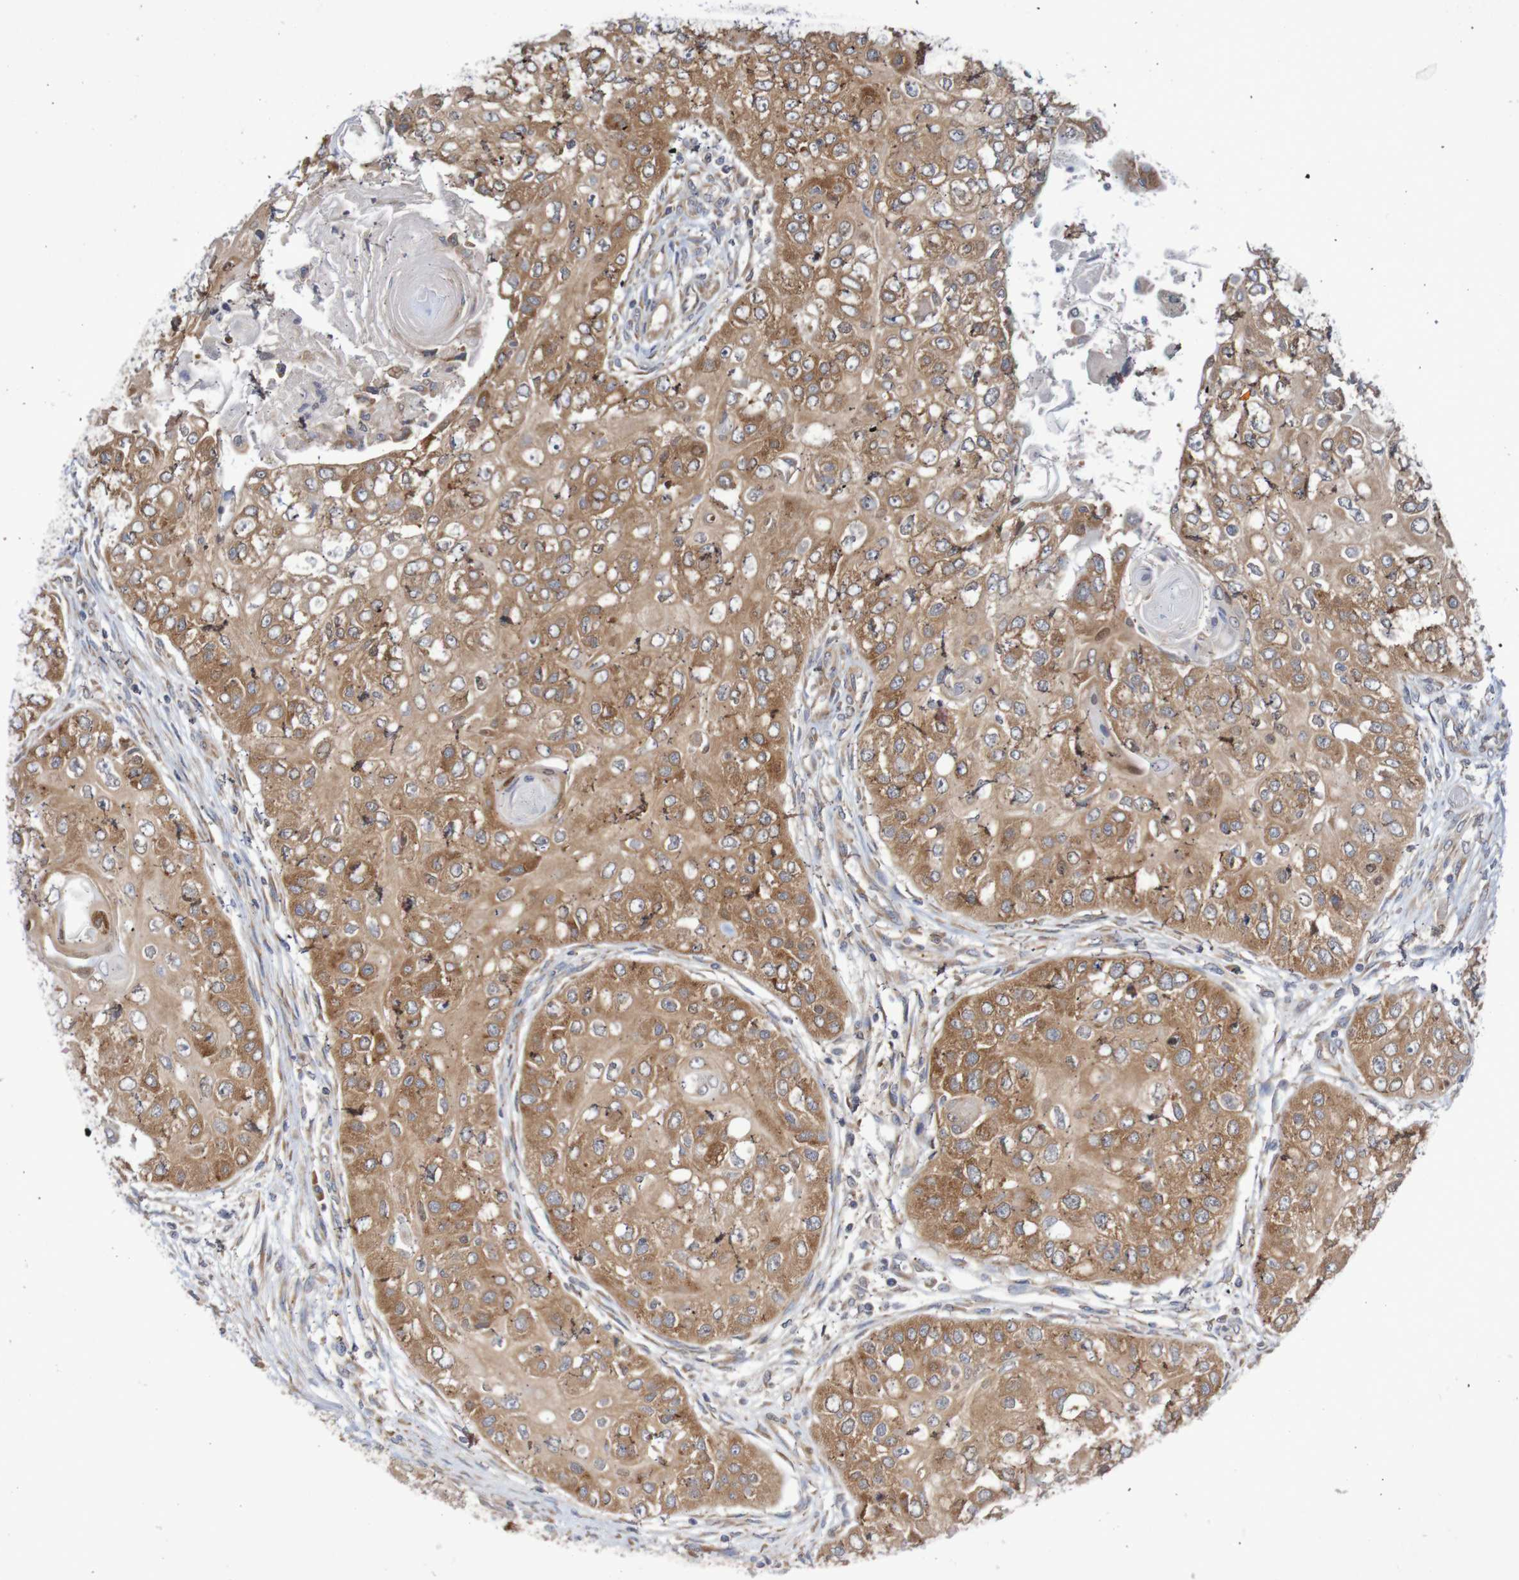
{"staining": {"intensity": "moderate", "quantity": ">75%", "location": "cytoplasmic/membranous"}, "tissue": "head and neck cancer", "cell_type": "Tumor cells", "image_type": "cancer", "snomed": [{"axis": "morphology", "description": "Normal tissue, NOS"}, {"axis": "morphology", "description": "Squamous cell carcinoma, NOS"}, {"axis": "topography", "description": "Skeletal muscle"}, {"axis": "topography", "description": "Head-Neck"}], "caption": "Immunohistochemical staining of head and neck squamous cell carcinoma reveals medium levels of moderate cytoplasmic/membranous staining in approximately >75% of tumor cells.", "gene": "LRRC47", "patient": {"sex": "male", "age": 51}}